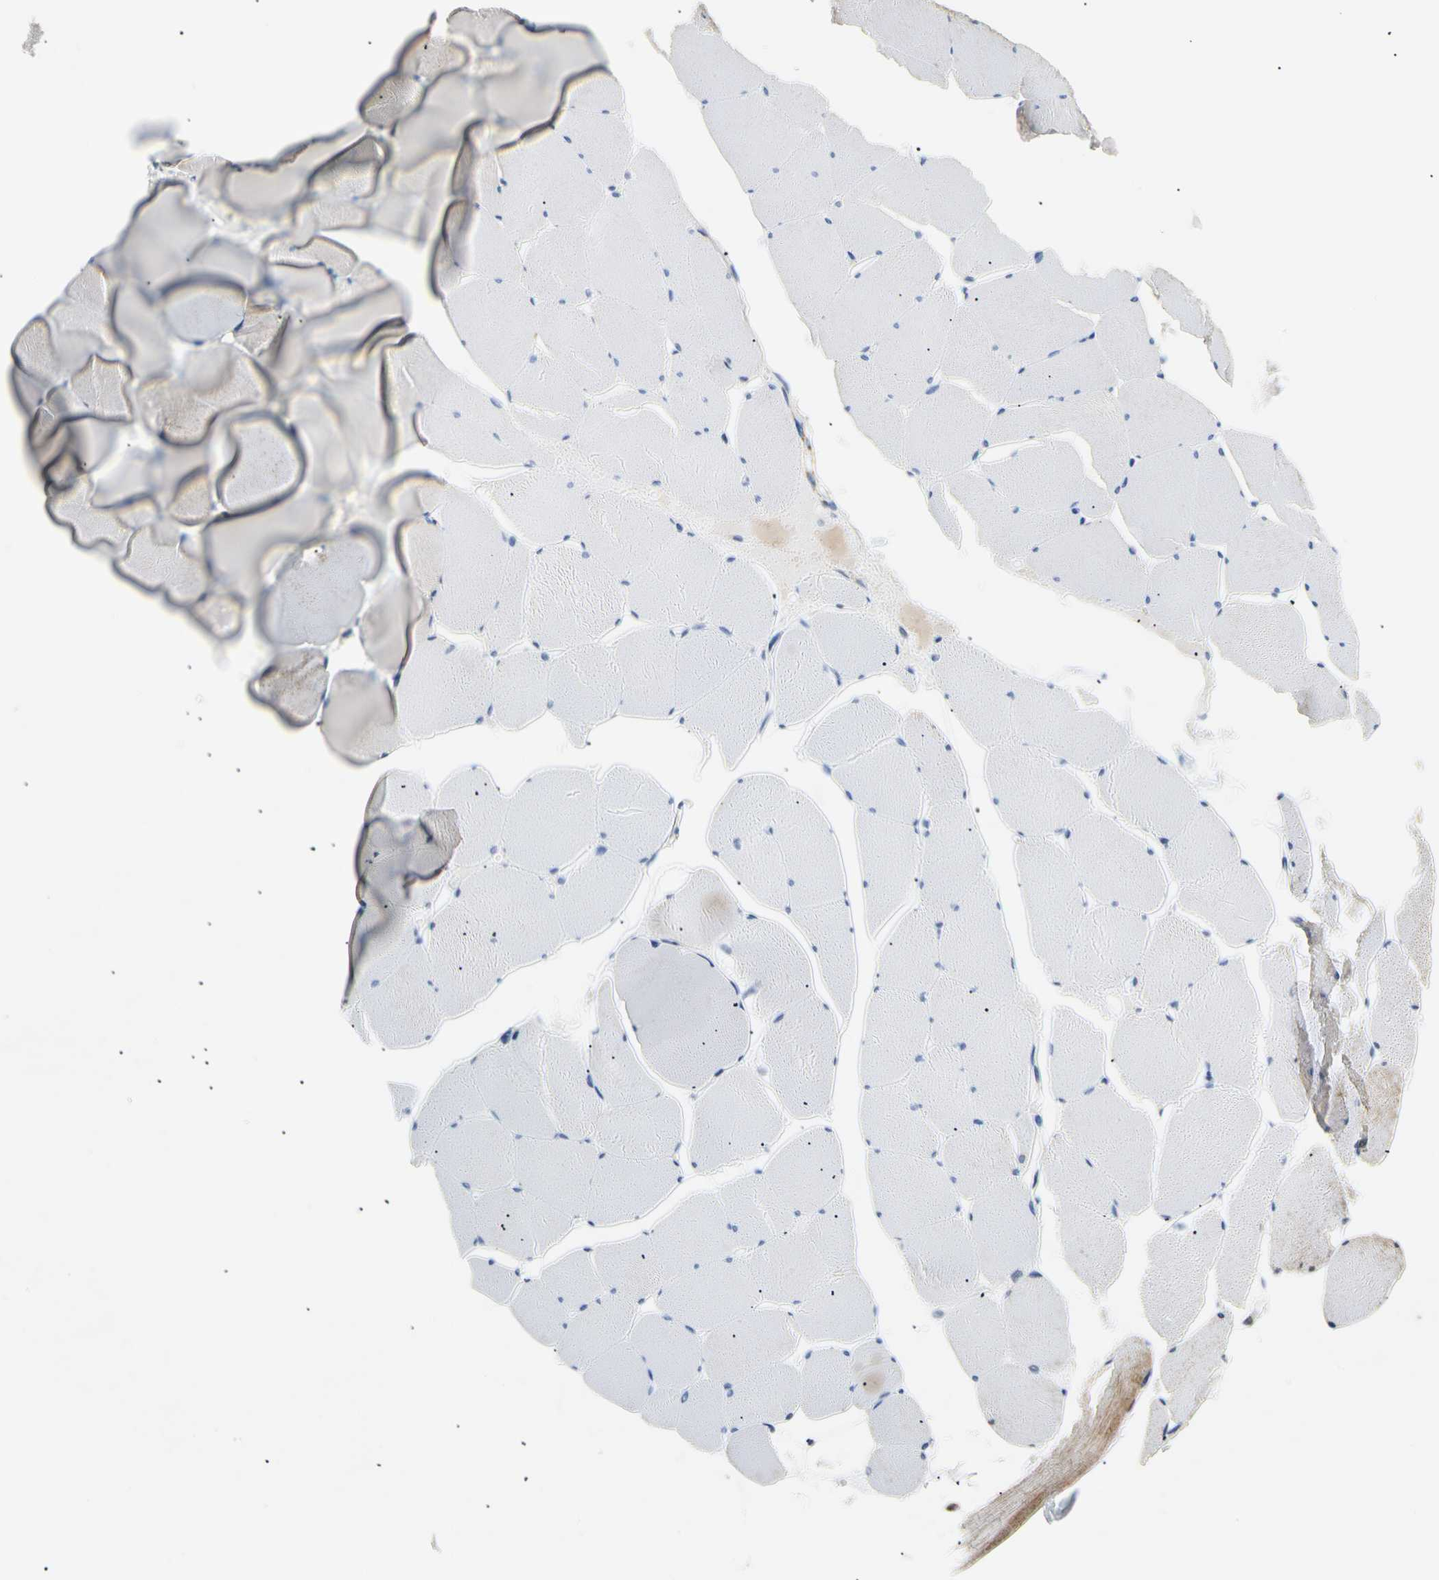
{"staining": {"intensity": "weak", "quantity": "25%-75%", "location": "cytoplasmic/membranous"}, "tissue": "skeletal muscle", "cell_type": "Myocytes", "image_type": "normal", "snomed": [{"axis": "morphology", "description": "Normal tissue, NOS"}, {"axis": "topography", "description": "Skeletal muscle"}, {"axis": "topography", "description": "Salivary gland"}], "caption": "Protein staining of benign skeletal muscle exhibits weak cytoplasmic/membranous positivity in approximately 25%-75% of myocytes. (IHC, brightfield microscopy, high magnification).", "gene": "ACAT1", "patient": {"sex": "male", "age": 62}}